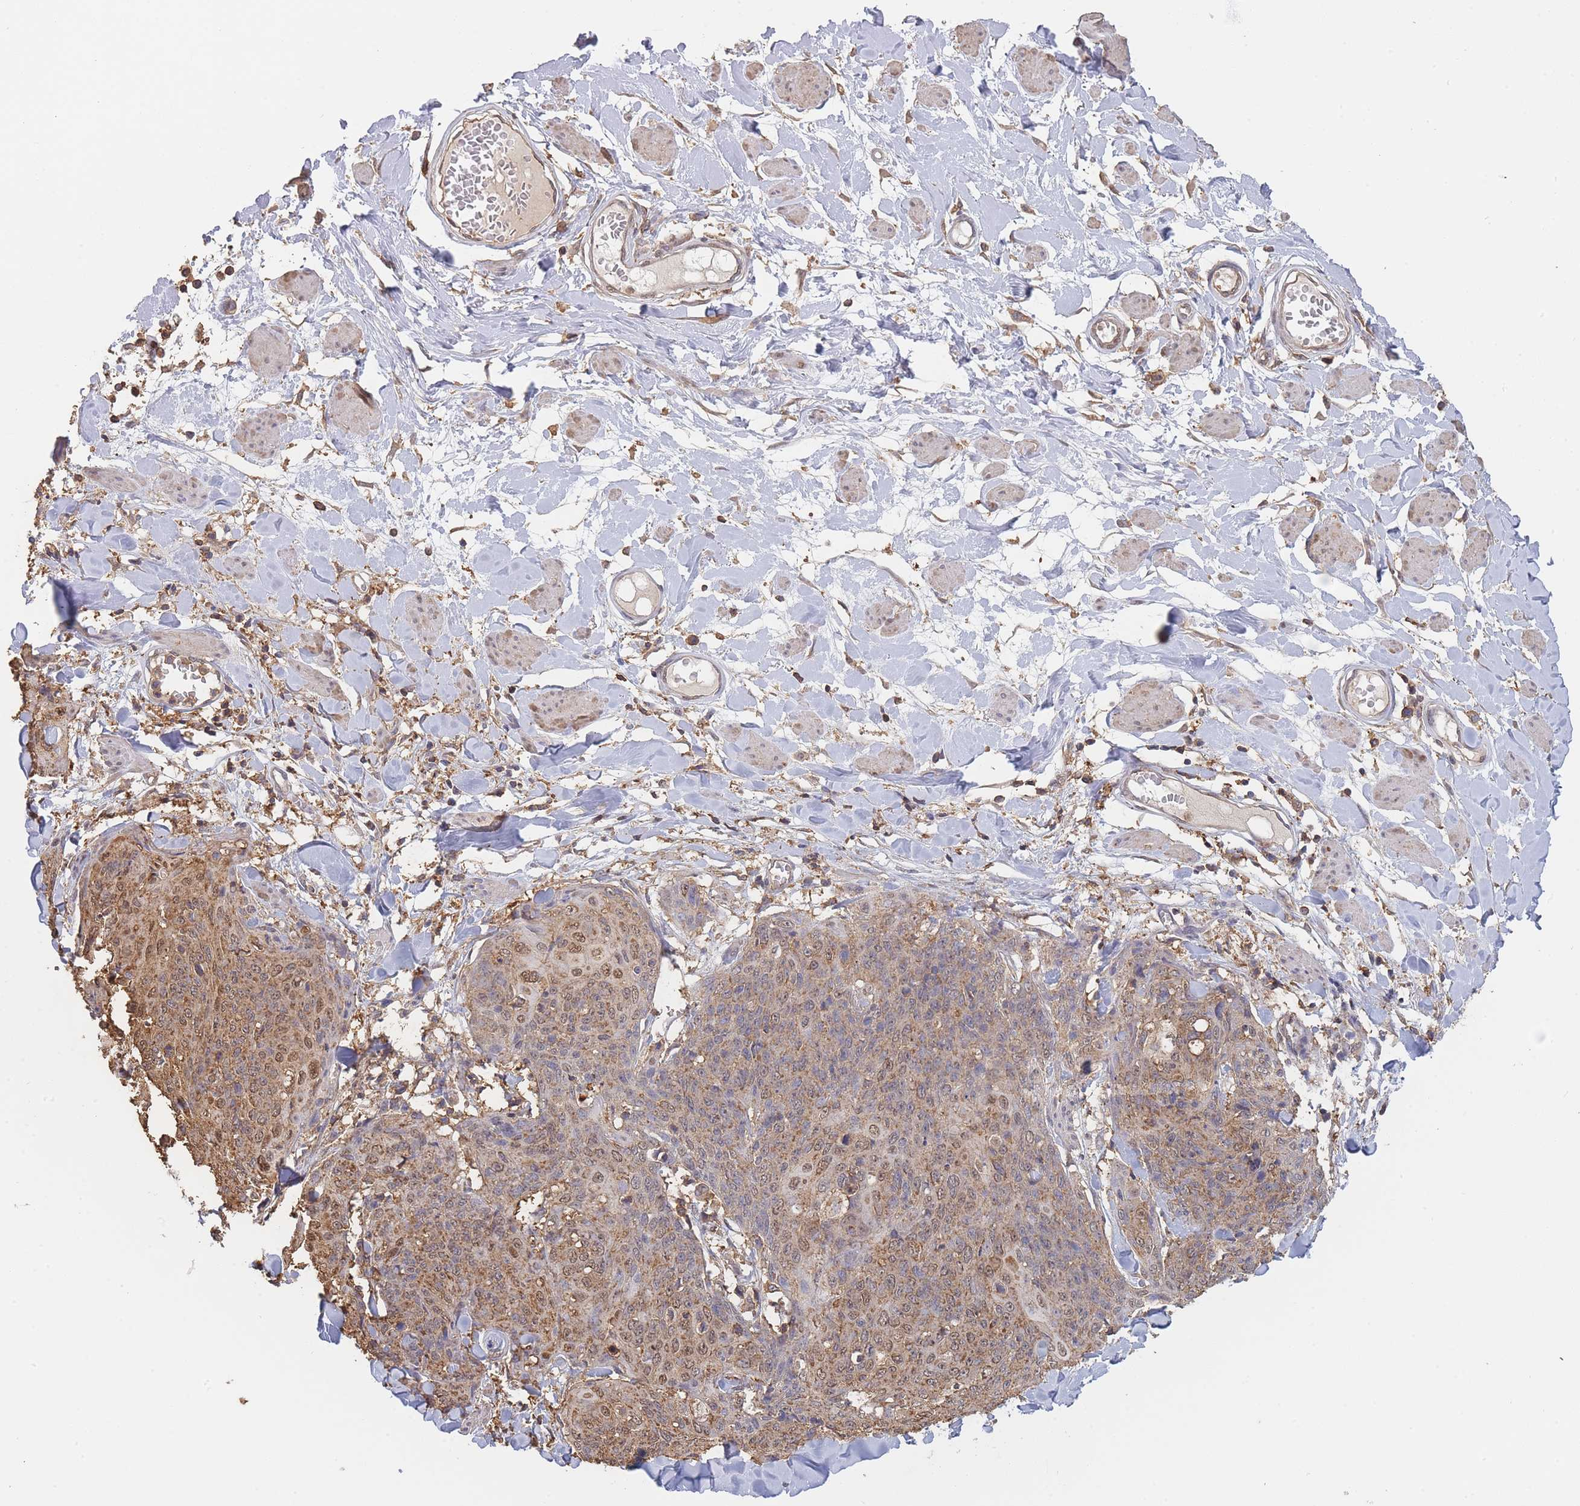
{"staining": {"intensity": "moderate", "quantity": ">75%", "location": "cytoplasmic/membranous,nuclear"}, "tissue": "skin cancer", "cell_type": "Tumor cells", "image_type": "cancer", "snomed": [{"axis": "morphology", "description": "Squamous cell carcinoma, NOS"}, {"axis": "topography", "description": "Skin"}, {"axis": "topography", "description": "Vulva"}], "caption": "Skin cancer (squamous cell carcinoma) stained with a brown dye demonstrates moderate cytoplasmic/membranous and nuclear positive positivity in about >75% of tumor cells.", "gene": "METRN", "patient": {"sex": "female", "age": 85}}